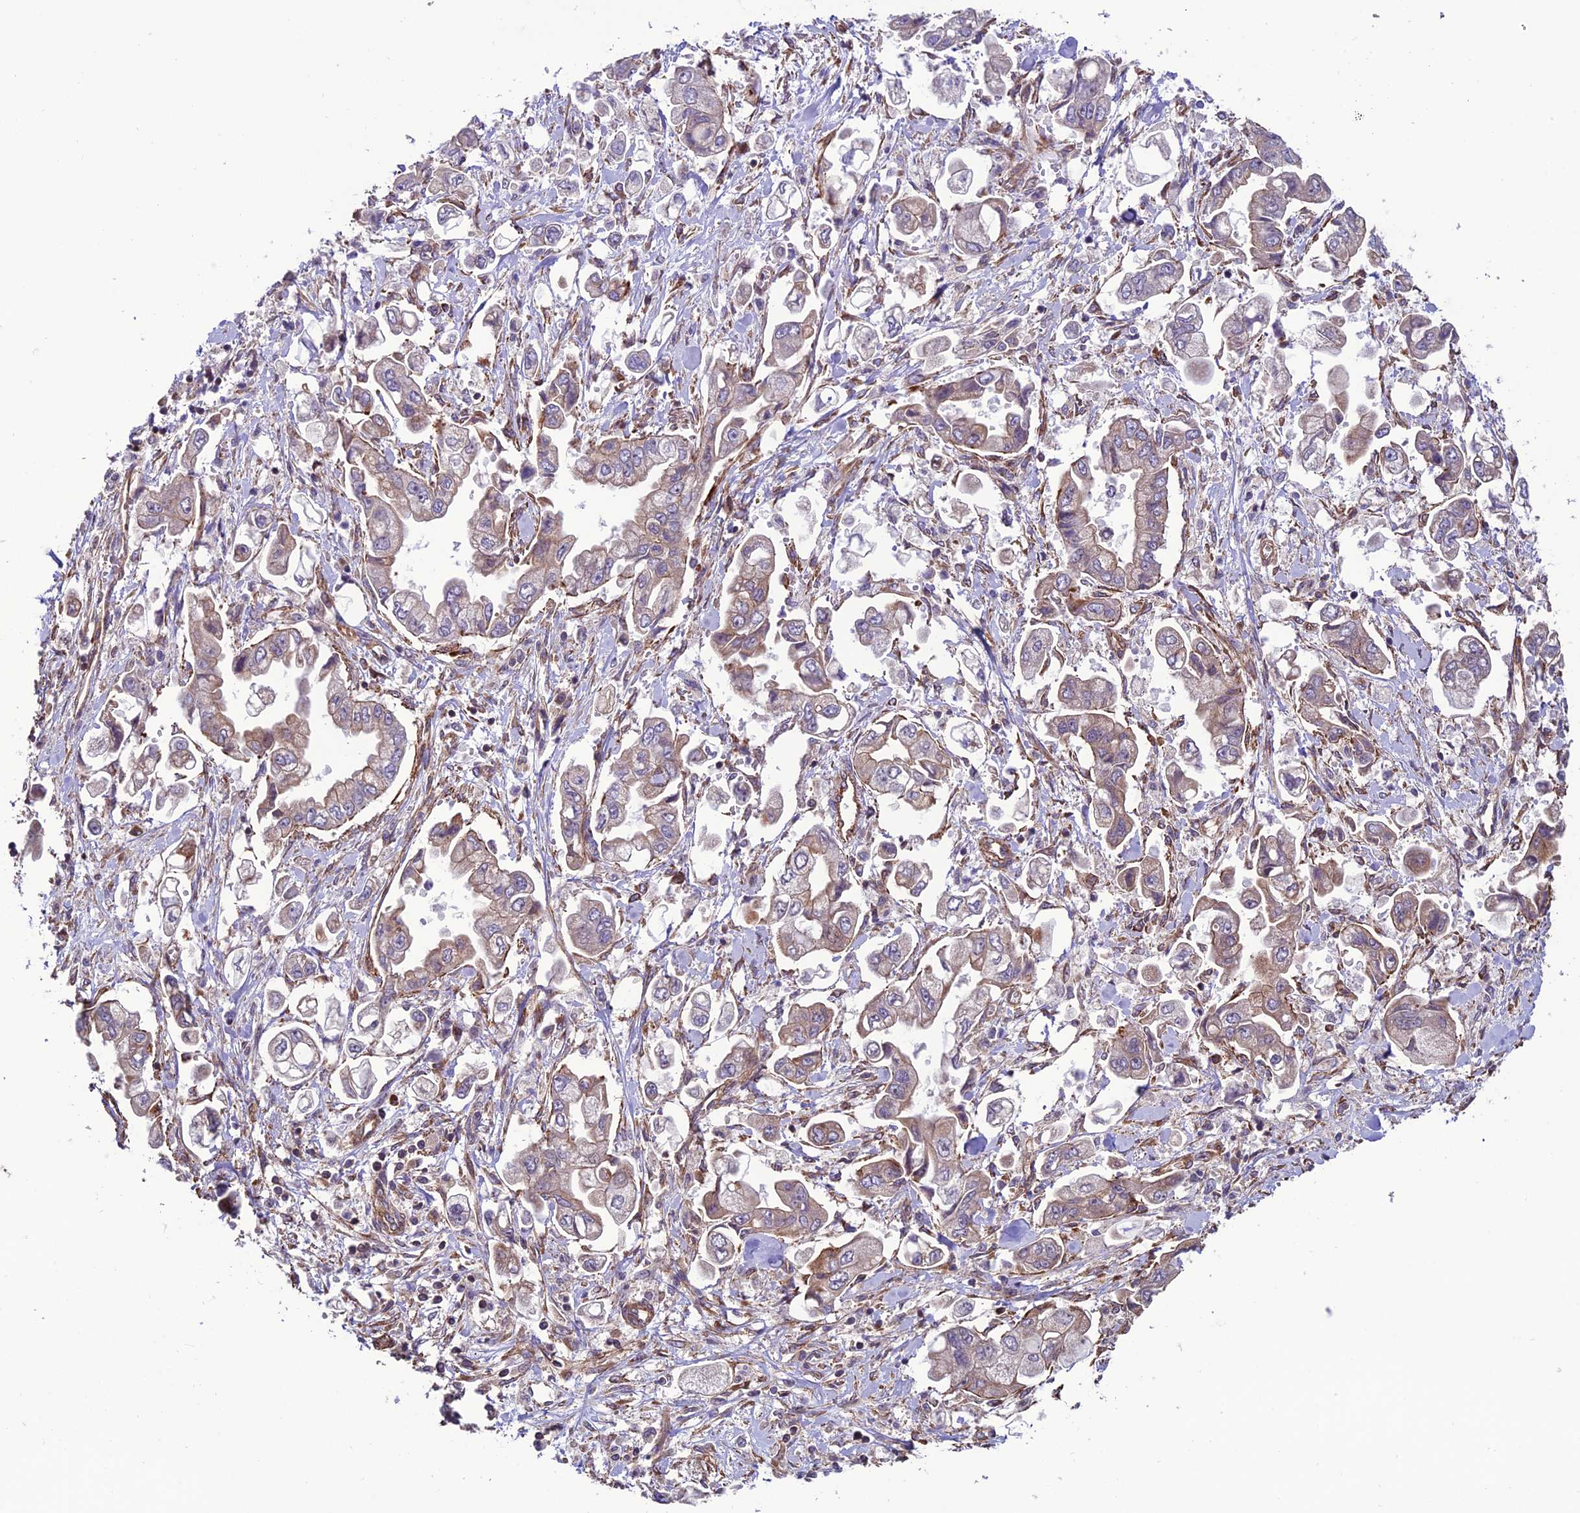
{"staining": {"intensity": "weak", "quantity": ">75%", "location": "cytoplasmic/membranous"}, "tissue": "stomach cancer", "cell_type": "Tumor cells", "image_type": "cancer", "snomed": [{"axis": "morphology", "description": "Adenocarcinoma, NOS"}, {"axis": "topography", "description": "Stomach"}], "caption": "Stomach cancer (adenocarcinoma) stained with a brown dye exhibits weak cytoplasmic/membranous positive staining in approximately >75% of tumor cells.", "gene": "TNIP3", "patient": {"sex": "male", "age": 62}}